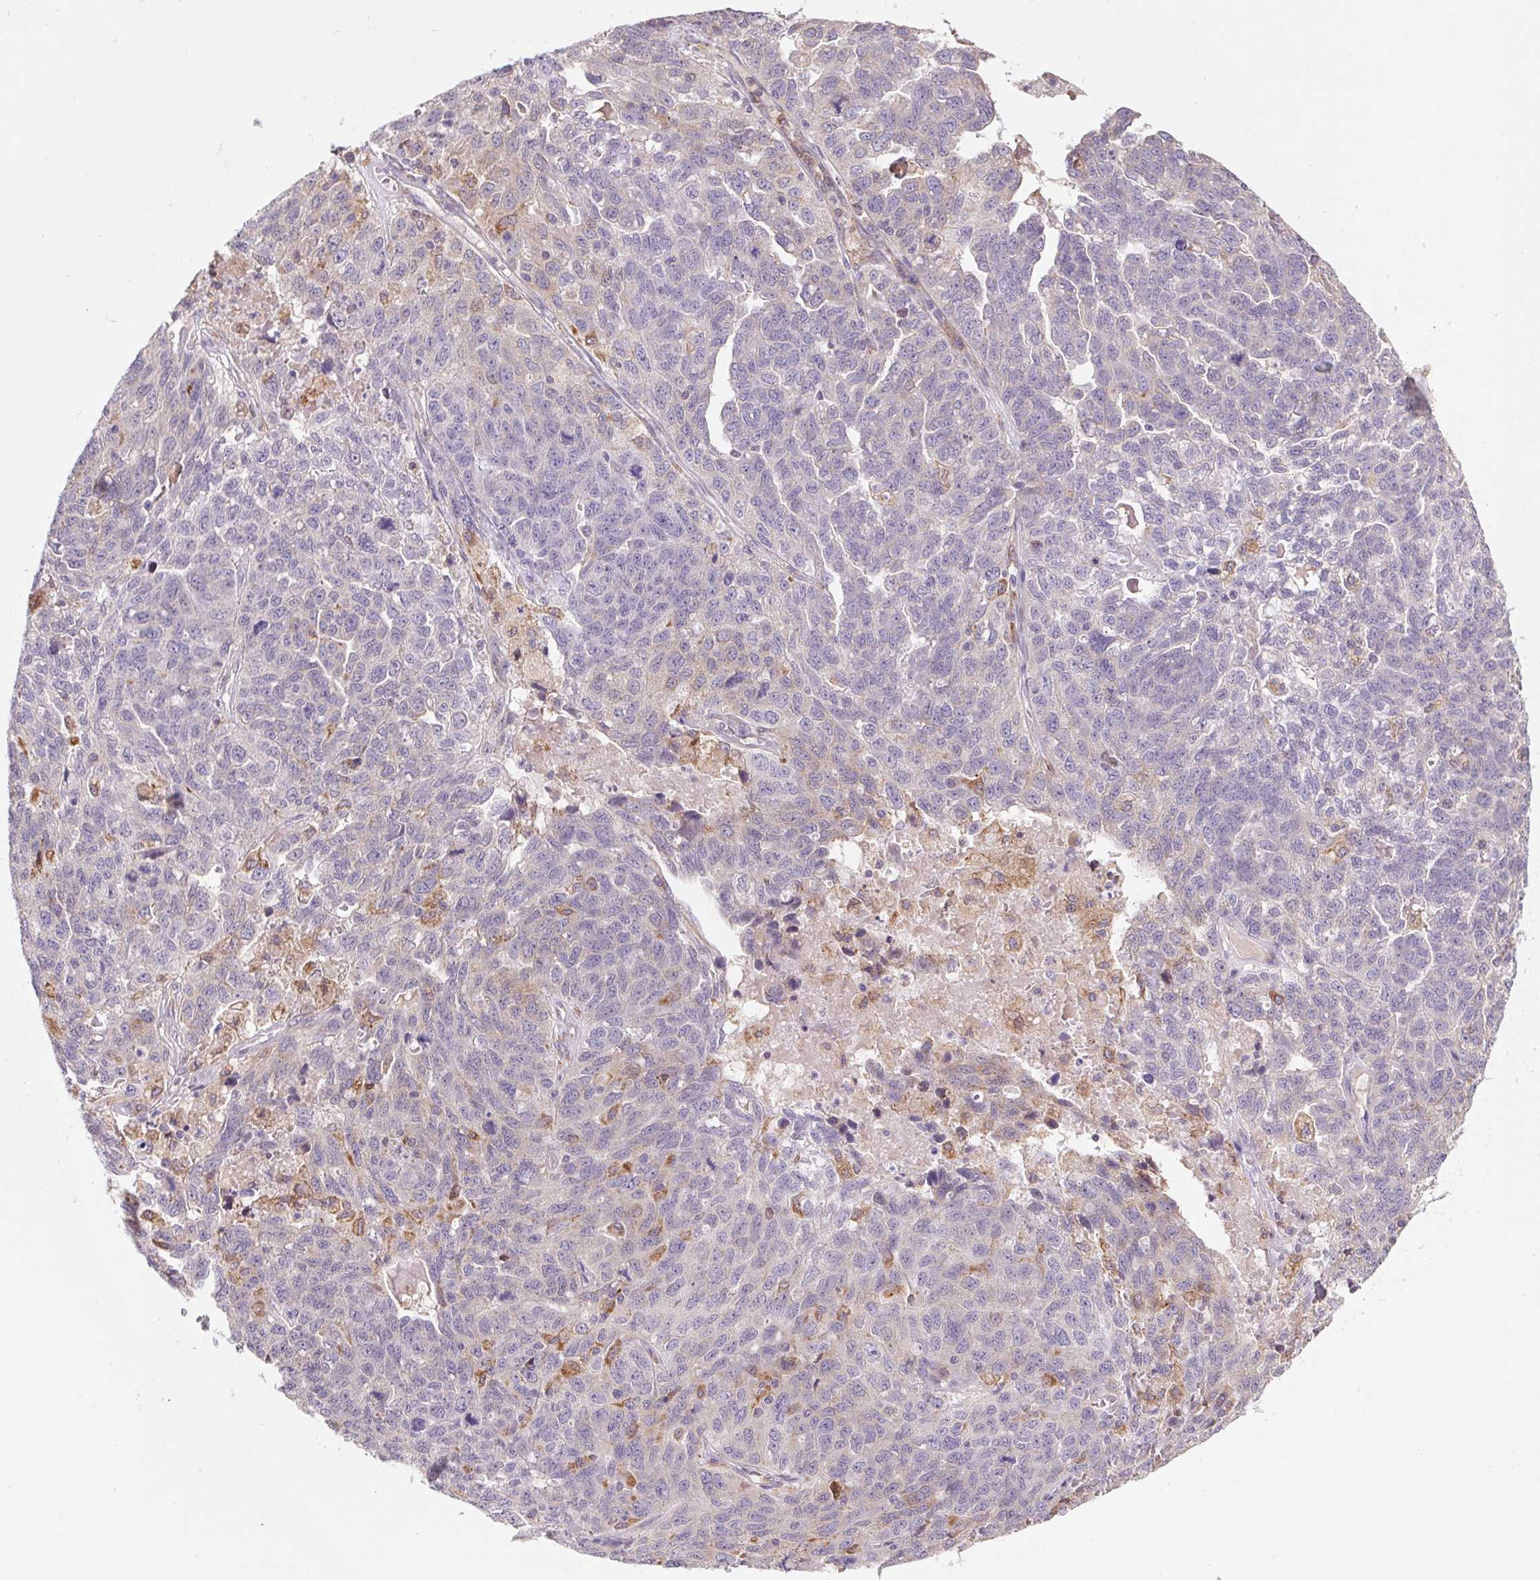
{"staining": {"intensity": "negative", "quantity": "none", "location": "none"}, "tissue": "ovarian cancer", "cell_type": "Tumor cells", "image_type": "cancer", "snomed": [{"axis": "morphology", "description": "Cystadenocarcinoma, serous, NOS"}, {"axis": "topography", "description": "Ovary"}], "caption": "Immunohistochemical staining of serous cystadenocarcinoma (ovarian) displays no significant positivity in tumor cells.", "gene": "KLHL20", "patient": {"sex": "female", "age": 71}}